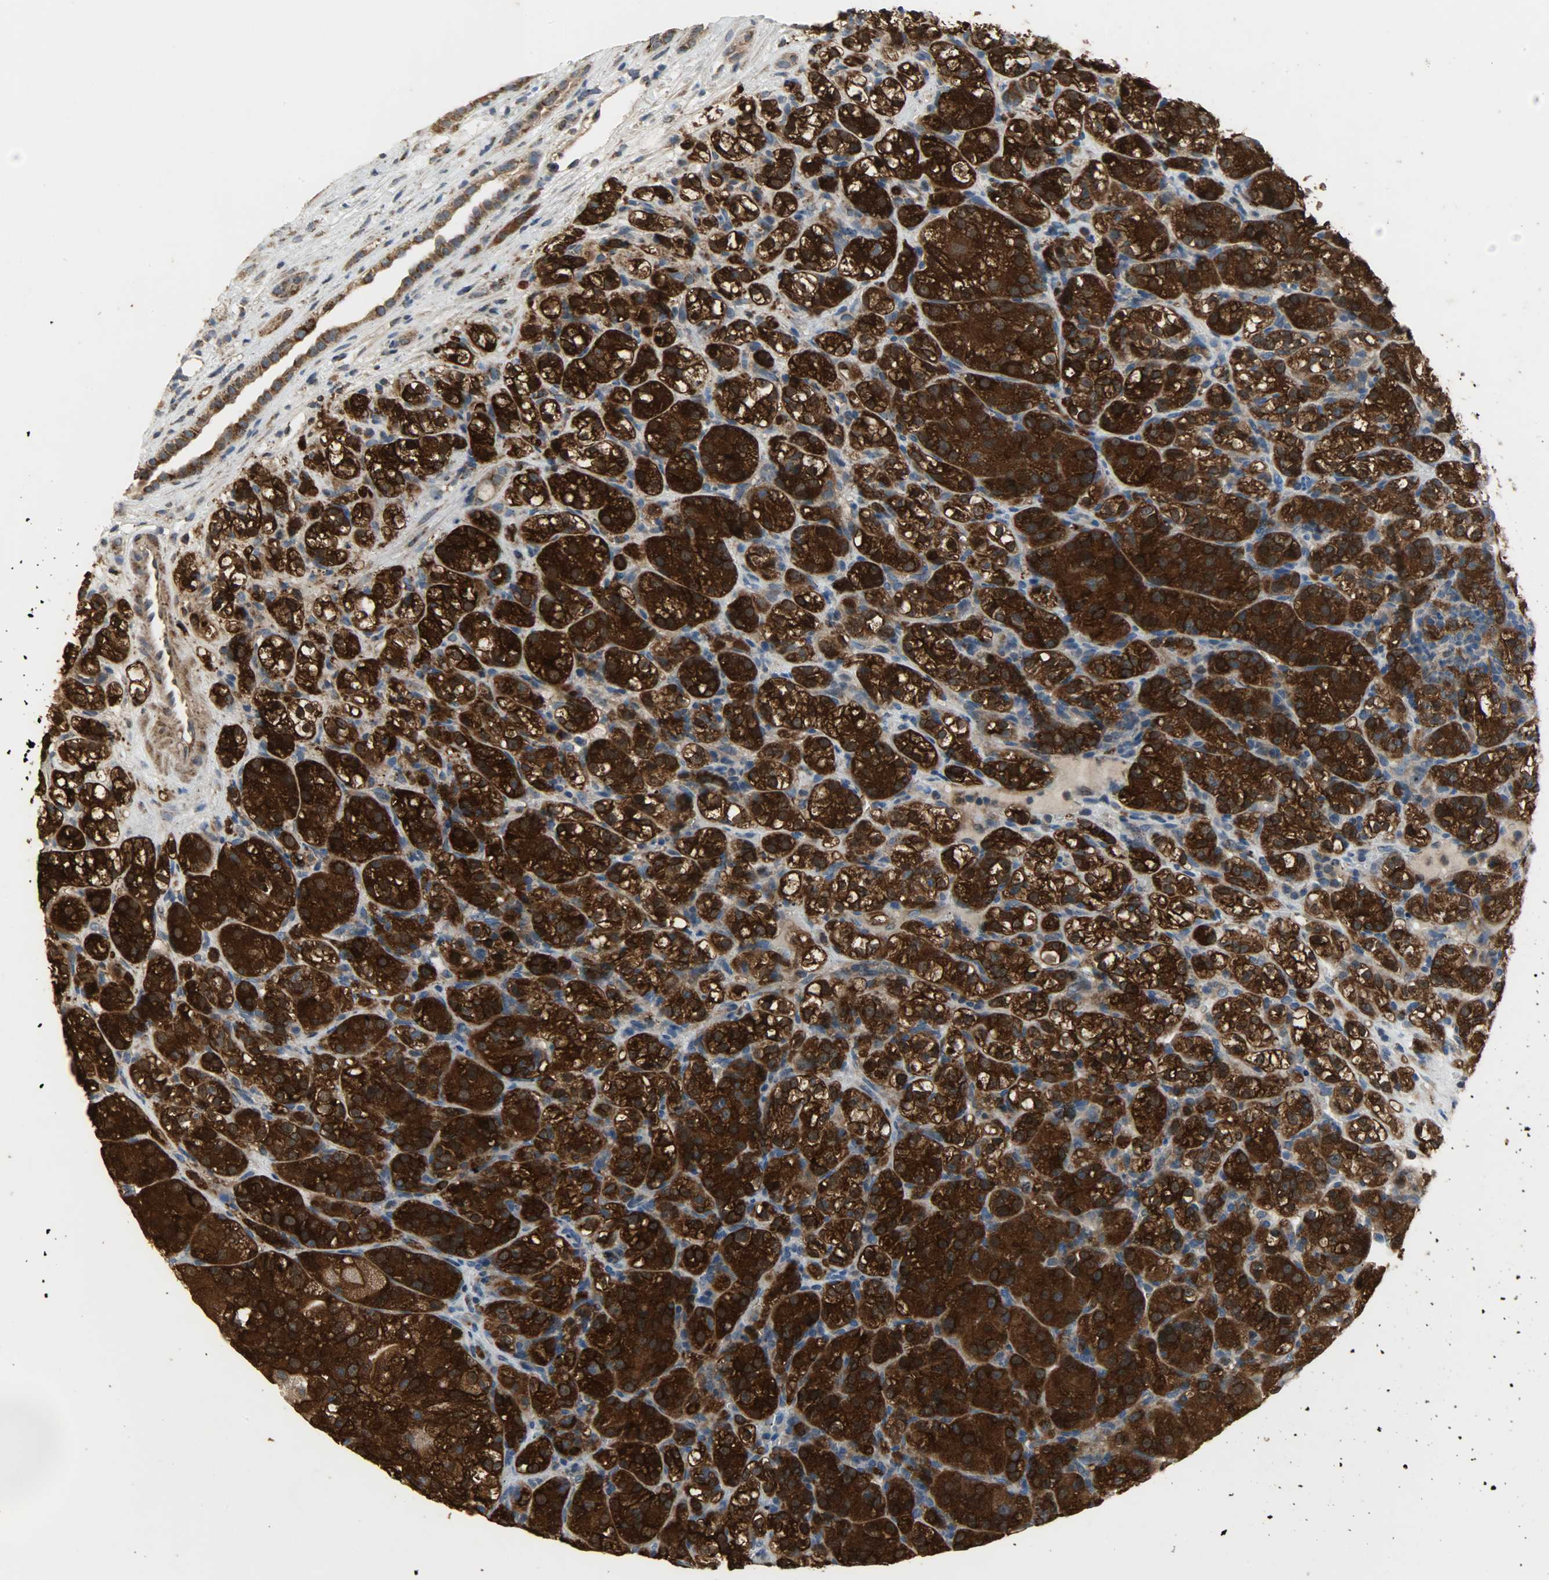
{"staining": {"intensity": "strong", "quantity": ">75%", "location": "cytoplasmic/membranous"}, "tissue": "renal cancer", "cell_type": "Tumor cells", "image_type": "cancer", "snomed": [{"axis": "morphology", "description": "Normal tissue, NOS"}, {"axis": "morphology", "description": "Adenocarcinoma, NOS"}, {"axis": "topography", "description": "Kidney"}], "caption": "Human adenocarcinoma (renal) stained with a protein marker demonstrates strong staining in tumor cells.", "gene": "AMT", "patient": {"sex": "male", "age": 61}}